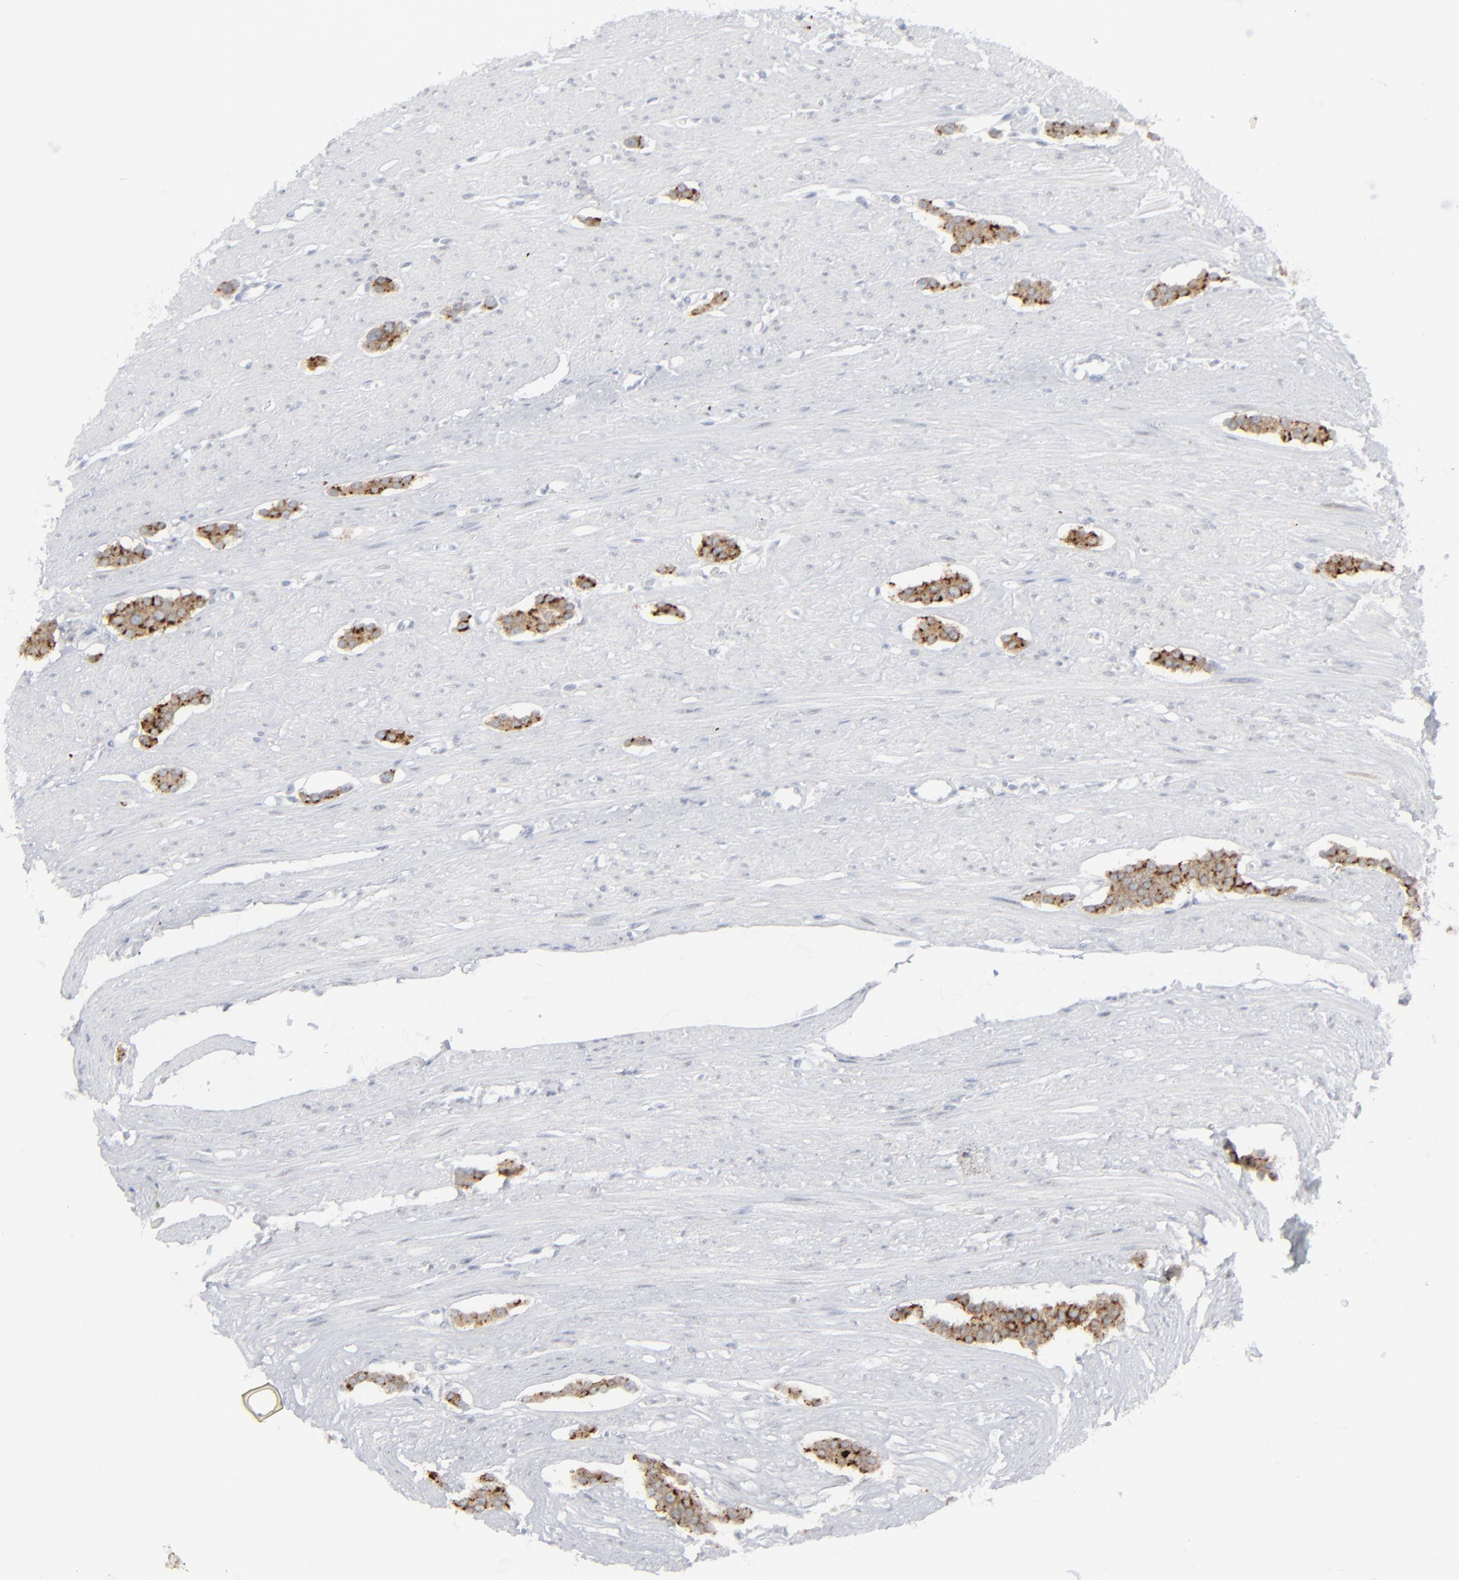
{"staining": {"intensity": "strong", "quantity": ">75%", "location": "cytoplasmic/membranous"}, "tissue": "carcinoid", "cell_type": "Tumor cells", "image_type": "cancer", "snomed": [{"axis": "morphology", "description": "Carcinoid, malignant, NOS"}, {"axis": "topography", "description": "Small intestine"}], "caption": "Immunohistochemical staining of carcinoid demonstrates high levels of strong cytoplasmic/membranous expression in about >75% of tumor cells.", "gene": "NUP88", "patient": {"sex": "male", "age": 60}}